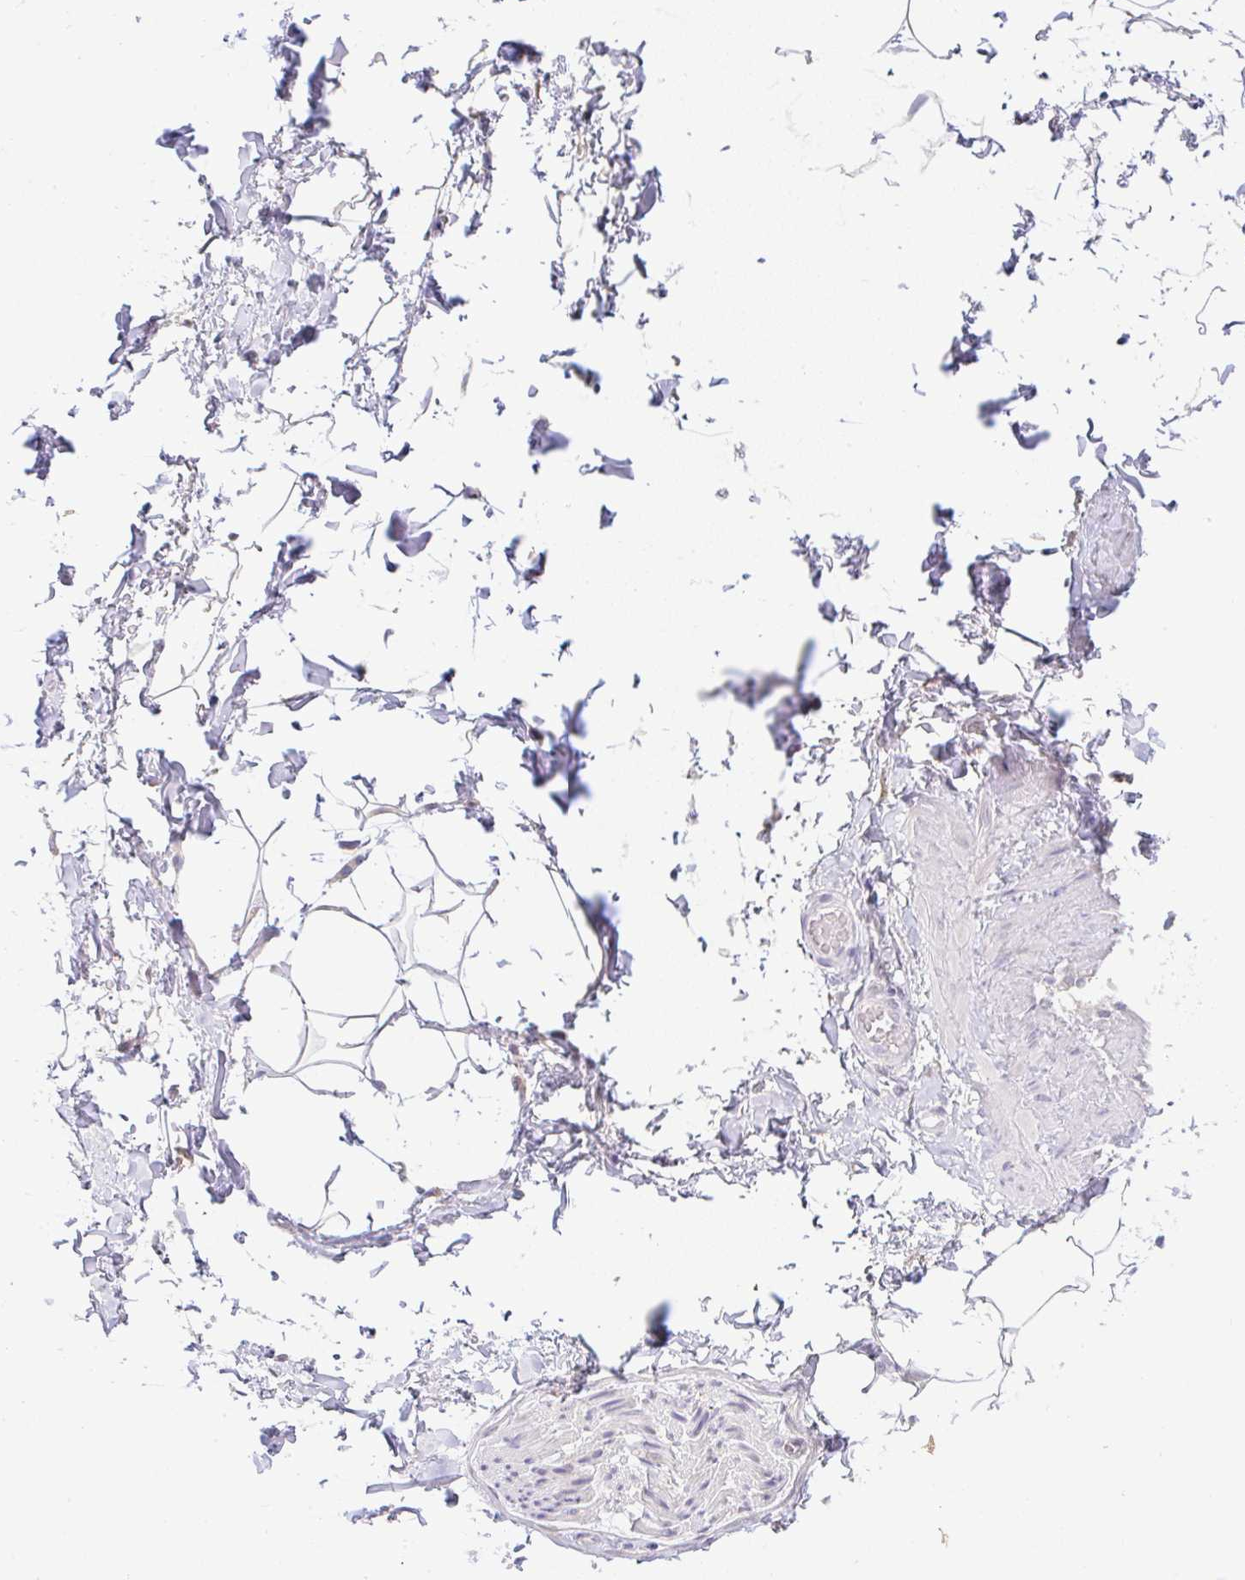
{"staining": {"intensity": "negative", "quantity": "none", "location": "none"}, "tissue": "adipose tissue", "cell_type": "Adipocytes", "image_type": "normal", "snomed": [{"axis": "morphology", "description": "Normal tissue, NOS"}, {"axis": "topography", "description": "Vascular tissue"}, {"axis": "topography", "description": "Peripheral nerve tissue"}], "caption": "Immunohistochemistry (IHC) of benign human adipose tissue displays no expression in adipocytes. (Immunohistochemistry (IHC), brightfield microscopy, high magnification).", "gene": "DERL2", "patient": {"sex": "male", "age": 41}}